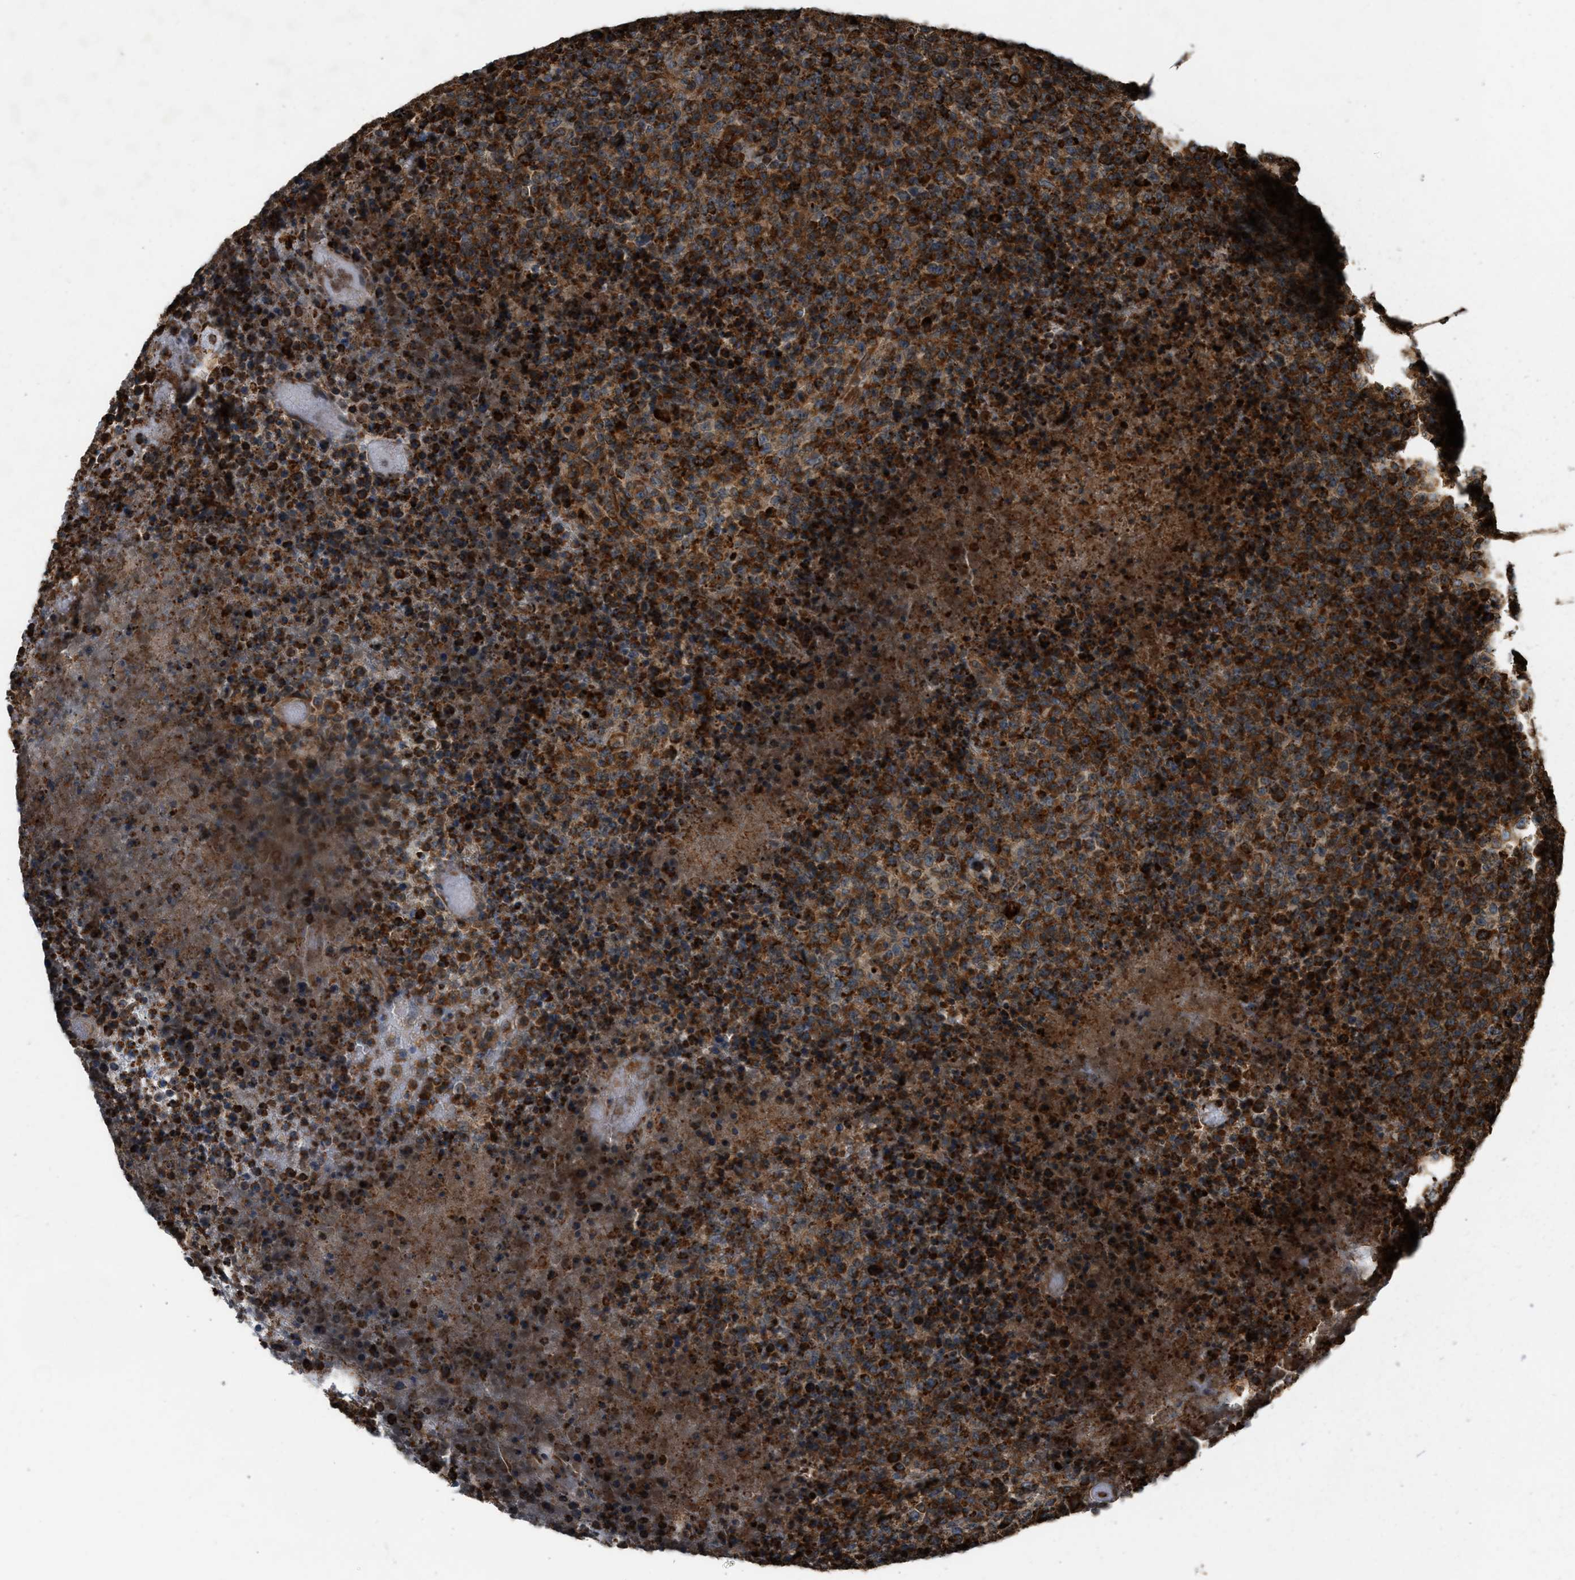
{"staining": {"intensity": "strong", "quantity": ">75%", "location": "cytoplasmic/membranous"}, "tissue": "lymphoma", "cell_type": "Tumor cells", "image_type": "cancer", "snomed": [{"axis": "morphology", "description": "Malignant lymphoma, non-Hodgkin's type, High grade"}, {"axis": "topography", "description": "Lymph node"}], "caption": "High-grade malignant lymphoma, non-Hodgkin's type stained with a brown dye reveals strong cytoplasmic/membranous positive expression in approximately >75% of tumor cells.", "gene": "BAIAP2L1", "patient": {"sex": "male", "age": 13}}